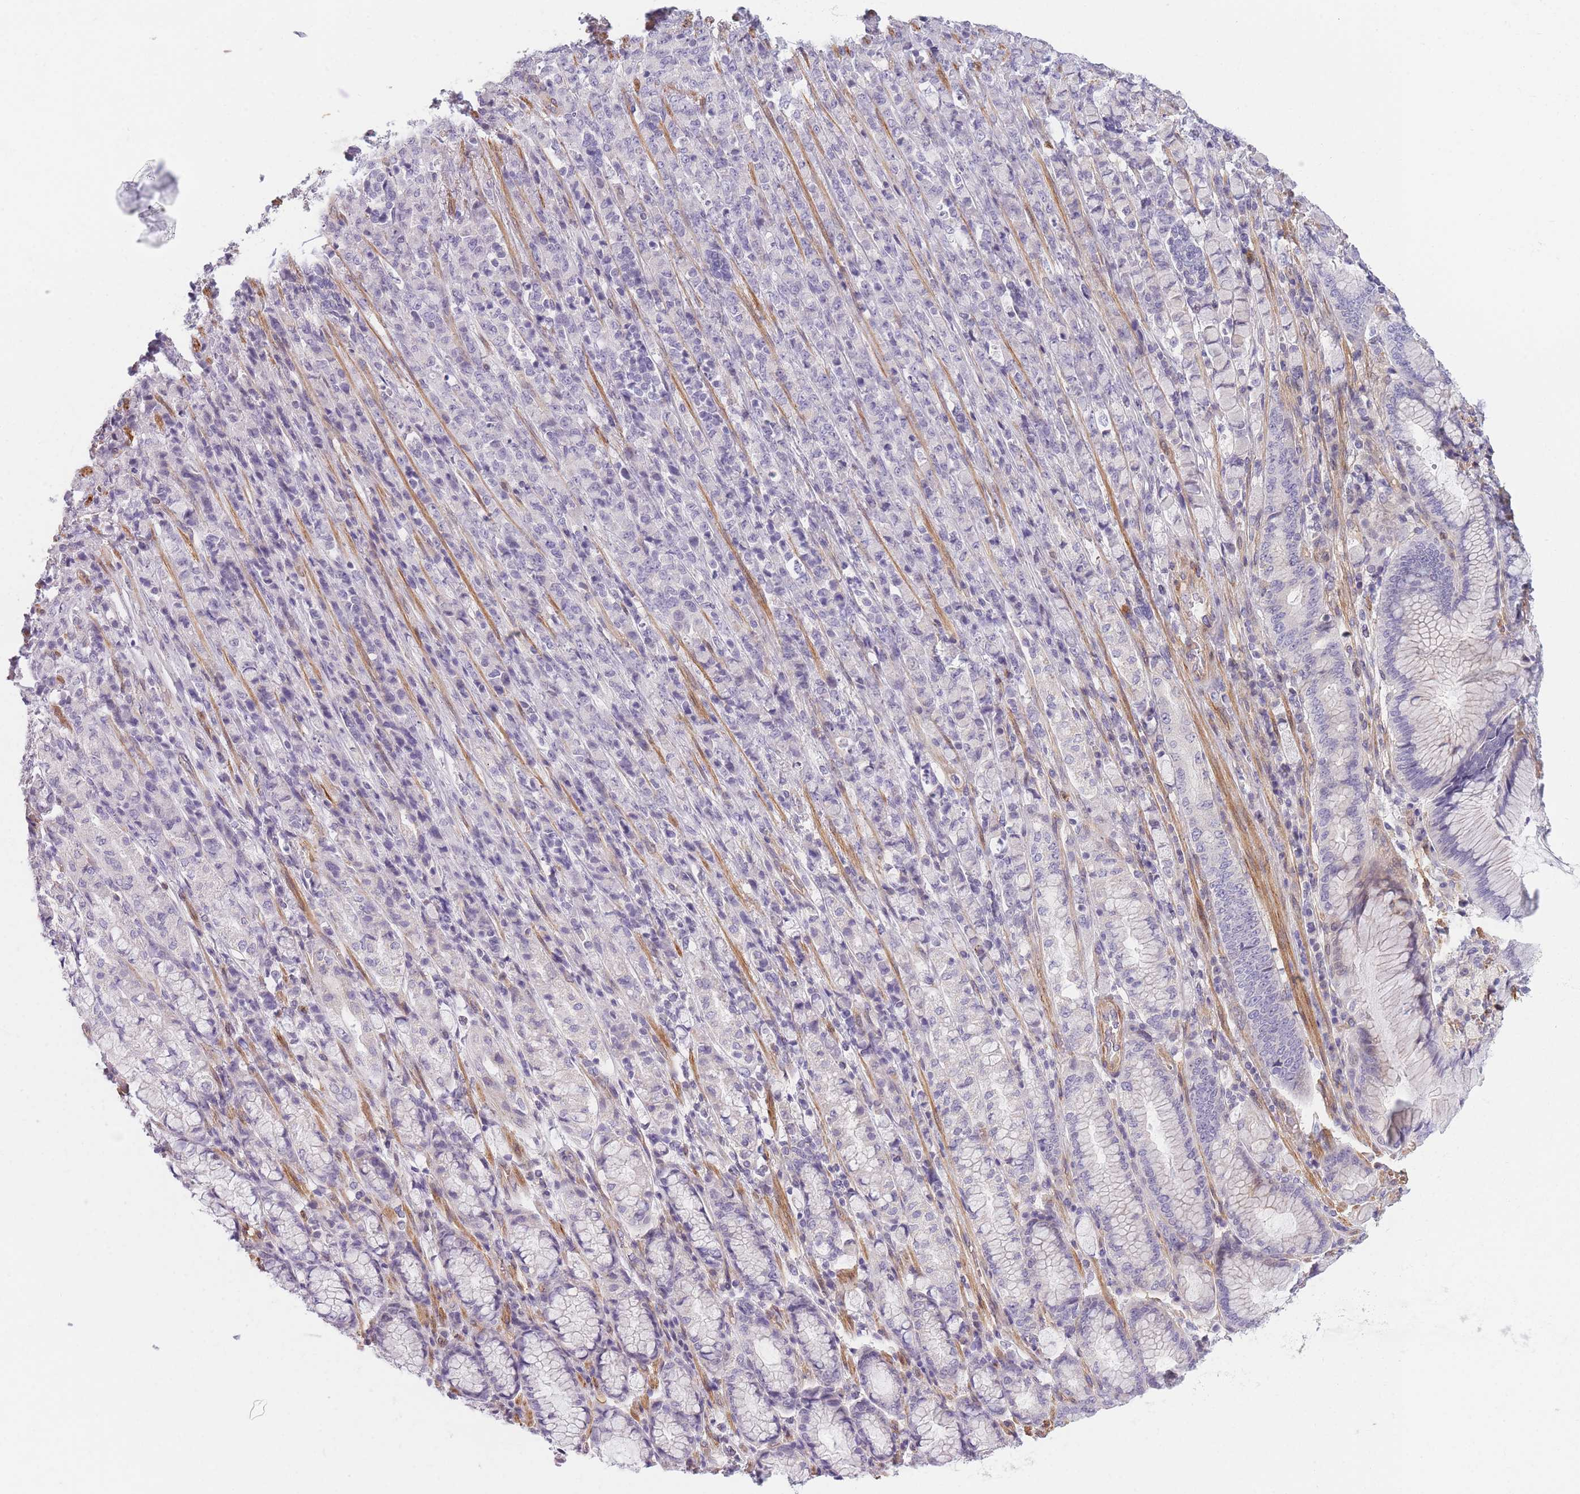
{"staining": {"intensity": "negative", "quantity": "none", "location": "none"}, "tissue": "stomach cancer", "cell_type": "Tumor cells", "image_type": "cancer", "snomed": [{"axis": "morphology", "description": "Adenocarcinoma, NOS"}, {"axis": "topography", "description": "Stomach"}], "caption": "This is a micrograph of immunohistochemistry staining of stomach cancer, which shows no staining in tumor cells.", "gene": "SLC7A6", "patient": {"sex": "female", "age": 79}}